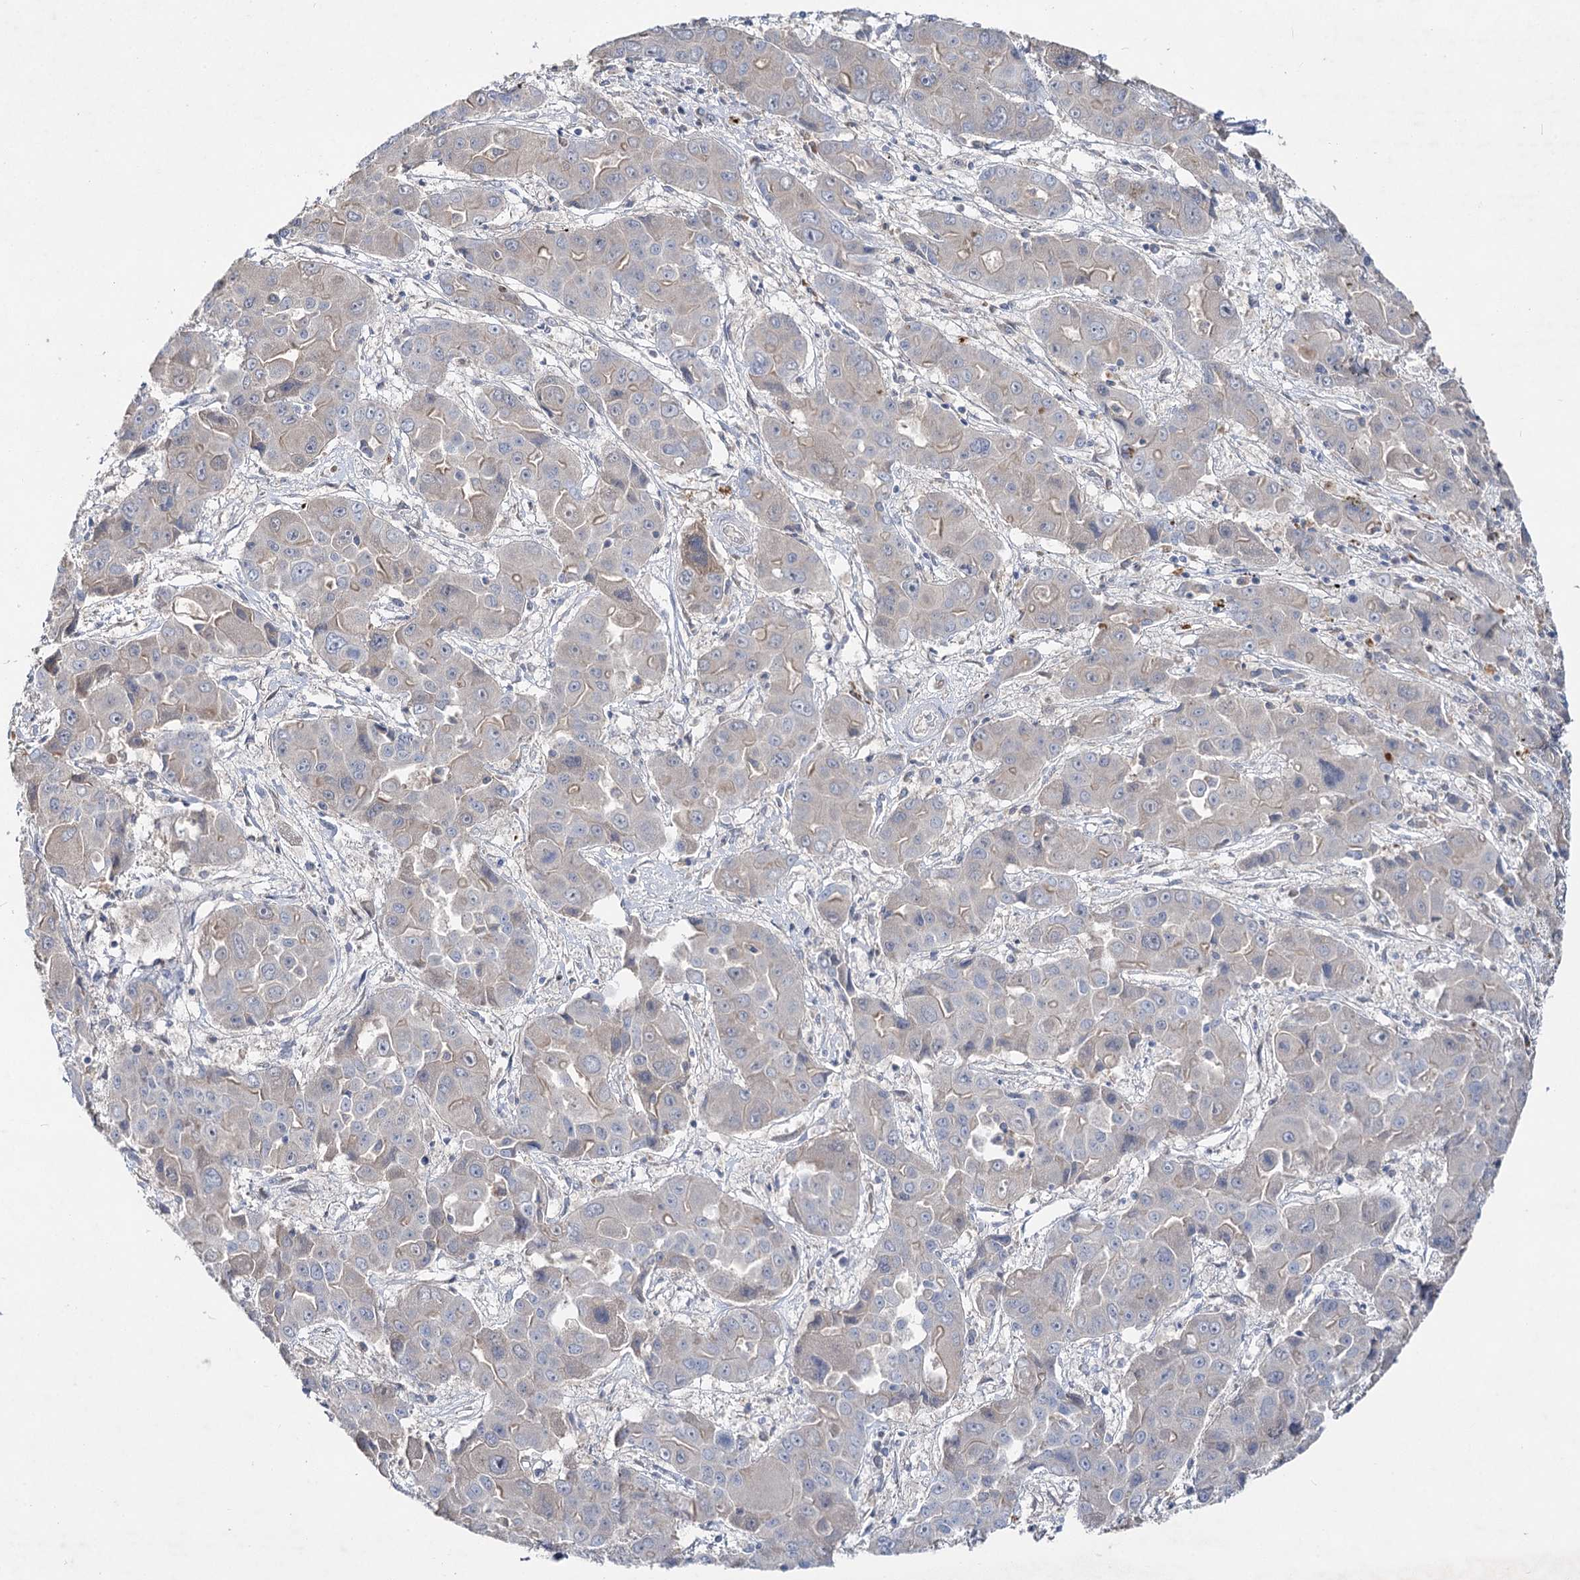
{"staining": {"intensity": "negative", "quantity": "none", "location": "none"}, "tissue": "liver cancer", "cell_type": "Tumor cells", "image_type": "cancer", "snomed": [{"axis": "morphology", "description": "Cholangiocarcinoma"}, {"axis": "topography", "description": "Liver"}], "caption": "Tumor cells are negative for brown protein staining in liver cholangiocarcinoma.", "gene": "IL1RAP", "patient": {"sex": "male", "age": 67}}